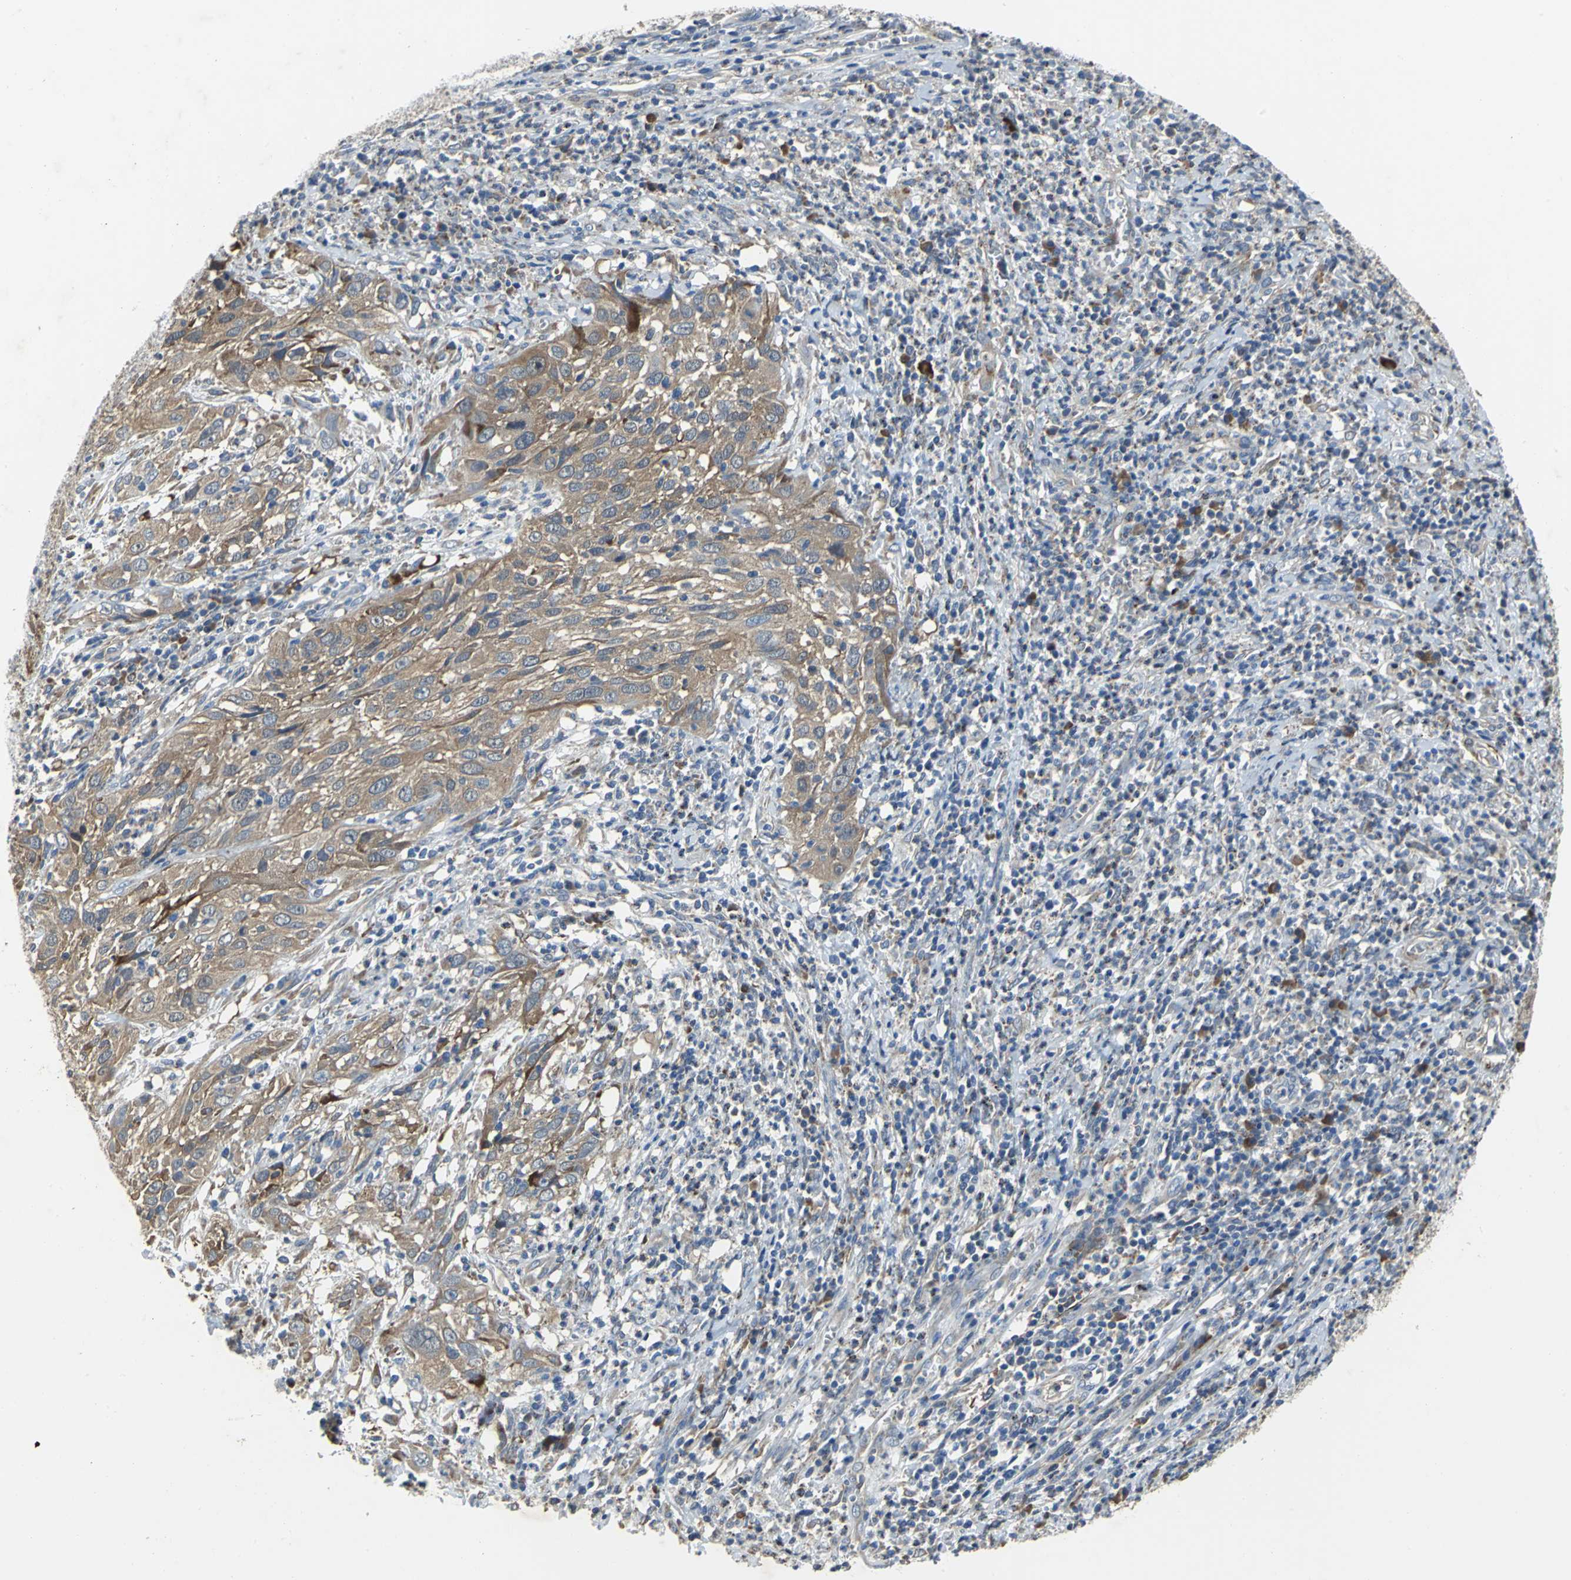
{"staining": {"intensity": "moderate", "quantity": ">75%", "location": "cytoplasmic/membranous"}, "tissue": "cervical cancer", "cell_type": "Tumor cells", "image_type": "cancer", "snomed": [{"axis": "morphology", "description": "Squamous cell carcinoma, NOS"}, {"axis": "topography", "description": "Cervix"}], "caption": "Immunohistochemistry histopathology image of neoplastic tissue: human squamous cell carcinoma (cervical) stained using IHC displays medium levels of moderate protein expression localized specifically in the cytoplasmic/membranous of tumor cells, appearing as a cytoplasmic/membranous brown color.", "gene": "EIF5A", "patient": {"sex": "female", "age": 32}}